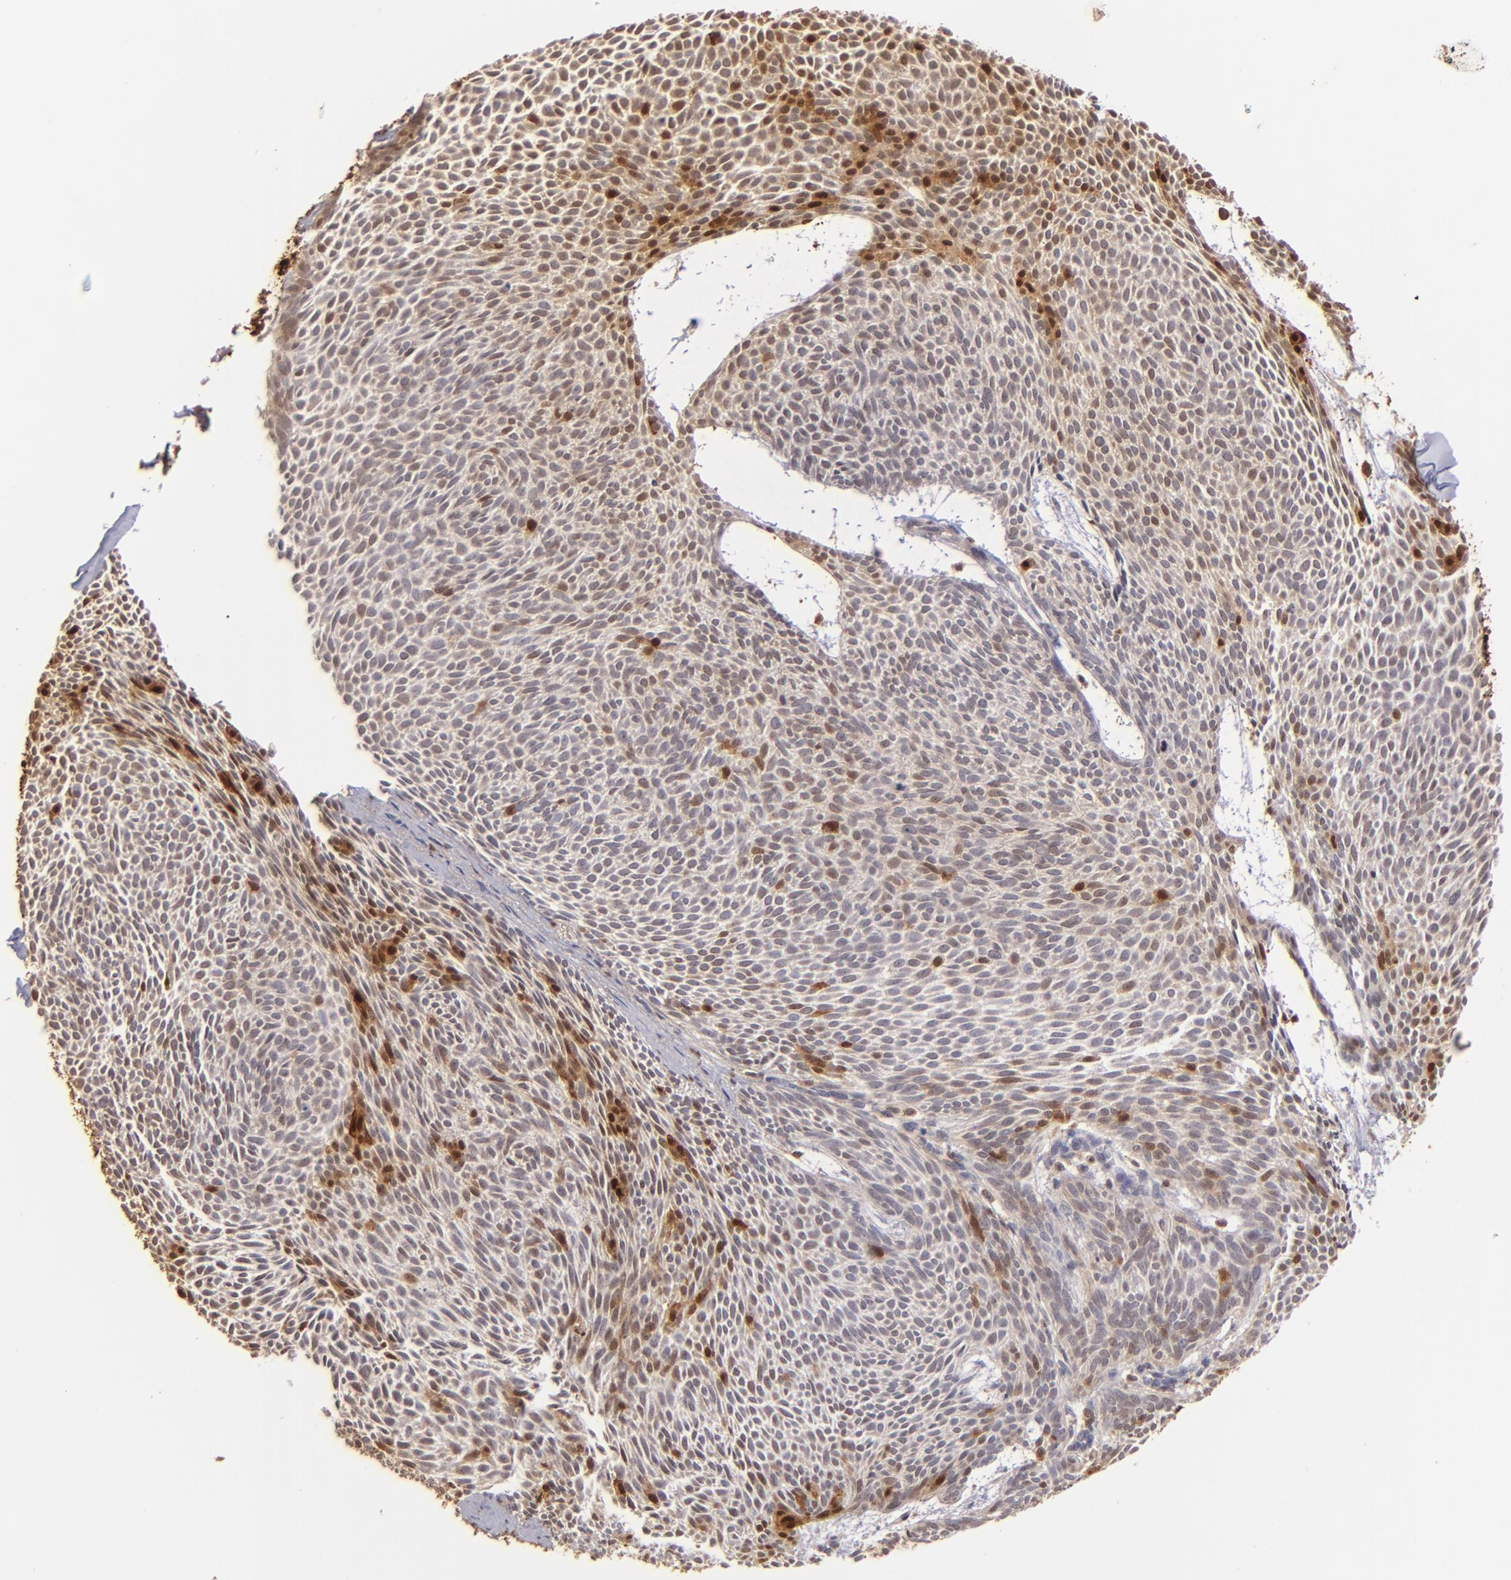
{"staining": {"intensity": "moderate", "quantity": "25%-75%", "location": "cytoplasmic/membranous,nuclear"}, "tissue": "skin cancer", "cell_type": "Tumor cells", "image_type": "cancer", "snomed": [{"axis": "morphology", "description": "Basal cell carcinoma"}, {"axis": "topography", "description": "Skin"}], "caption": "Basal cell carcinoma (skin) stained with a protein marker shows moderate staining in tumor cells.", "gene": "S100A2", "patient": {"sex": "male", "age": 84}}